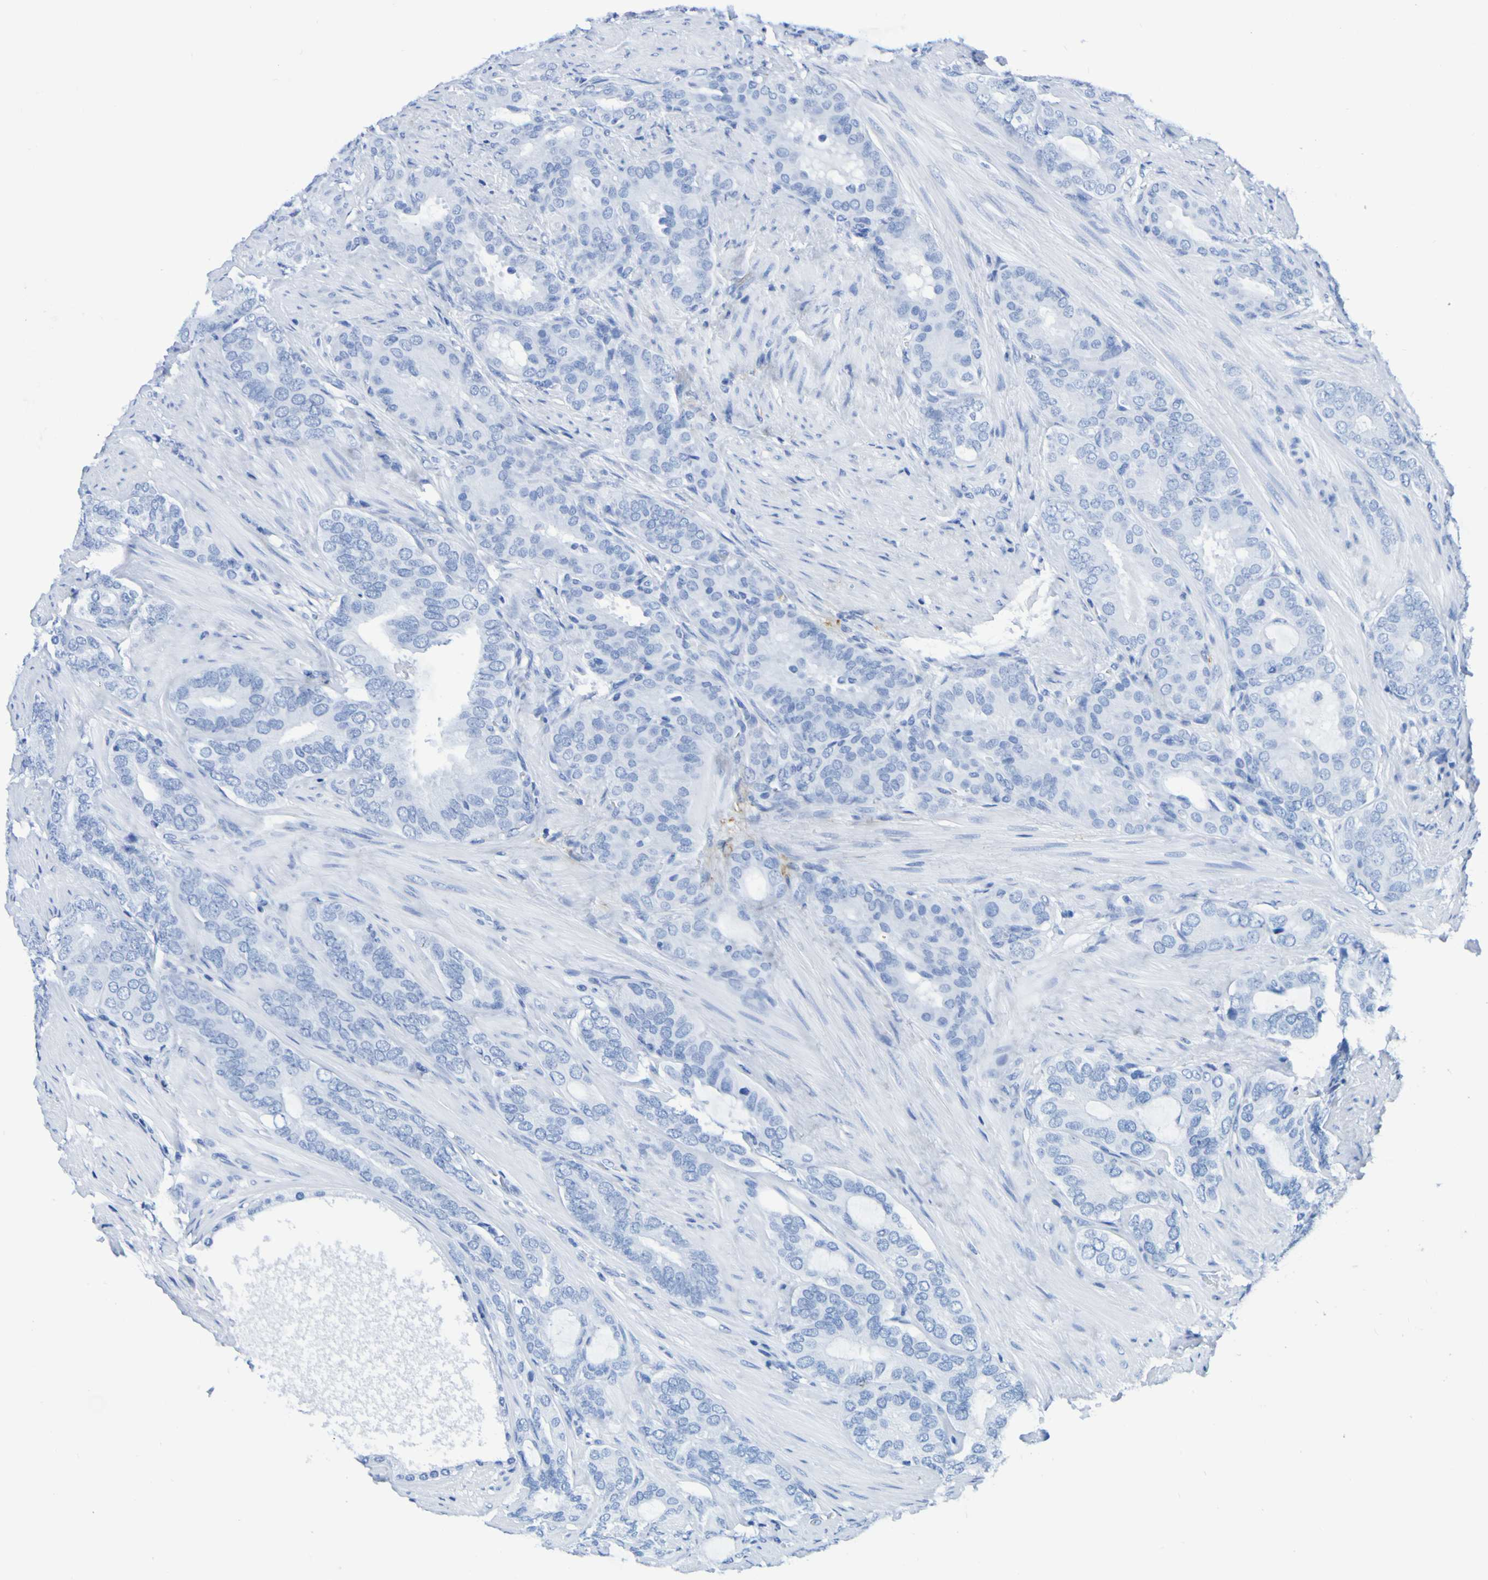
{"staining": {"intensity": "negative", "quantity": "none", "location": "none"}, "tissue": "prostate cancer", "cell_type": "Tumor cells", "image_type": "cancer", "snomed": [{"axis": "morphology", "description": "Adenocarcinoma, Low grade"}, {"axis": "topography", "description": "Prostate"}], "caption": "Immunohistochemical staining of low-grade adenocarcinoma (prostate) displays no significant staining in tumor cells.", "gene": "DPEP1", "patient": {"sex": "male", "age": 63}}